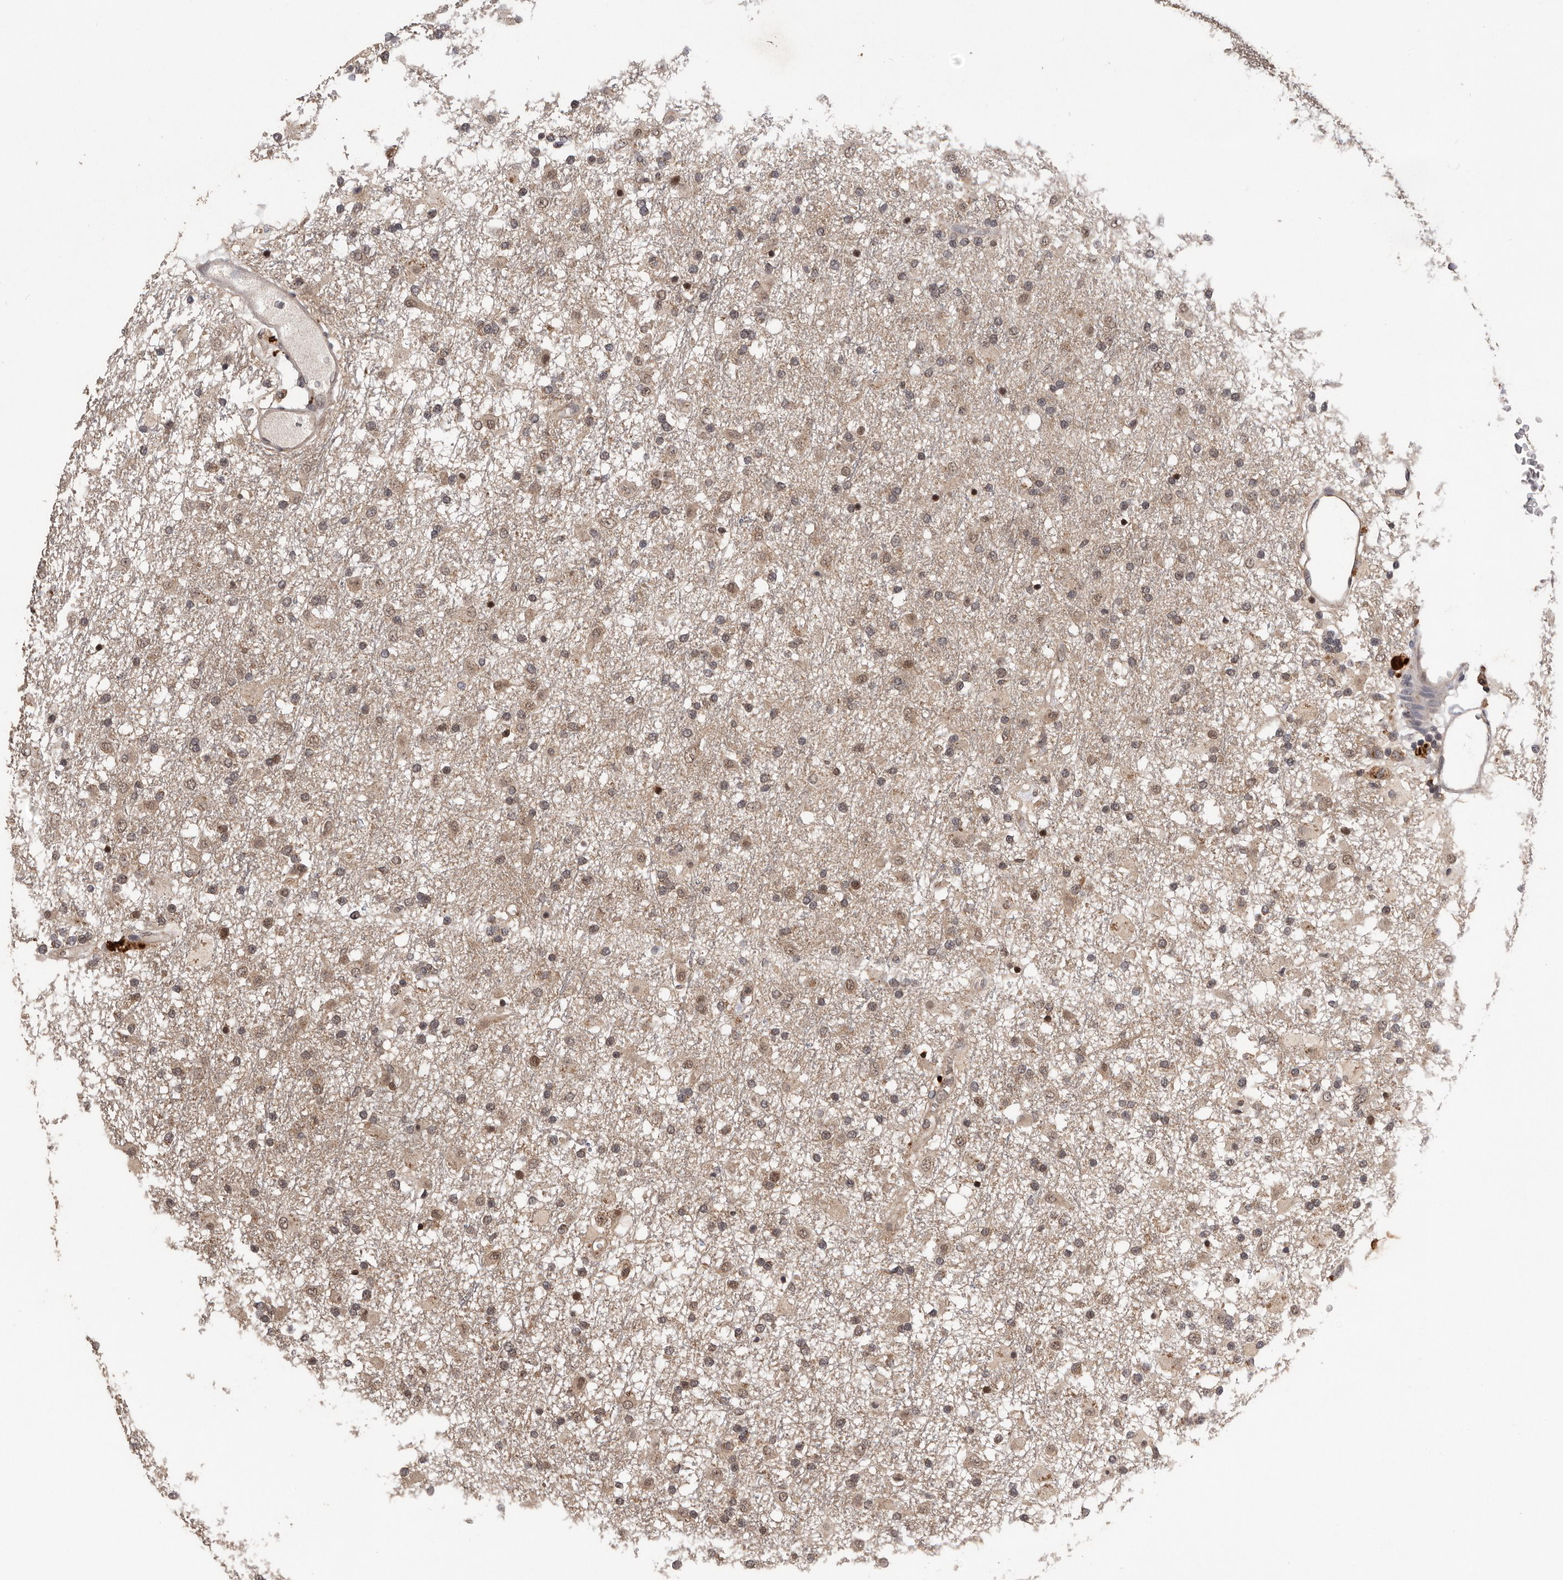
{"staining": {"intensity": "weak", "quantity": "25%-75%", "location": "cytoplasmic/membranous,nuclear"}, "tissue": "glioma", "cell_type": "Tumor cells", "image_type": "cancer", "snomed": [{"axis": "morphology", "description": "Glioma, malignant, Low grade"}, {"axis": "topography", "description": "Brain"}], "caption": "Immunohistochemical staining of glioma exhibits weak cytoplasmic/membranous and nuclear protein expression in about 25%-75% of tumor cells.", "gene": "VPS37A", "patient": {"sex": "male", "age": 65}}